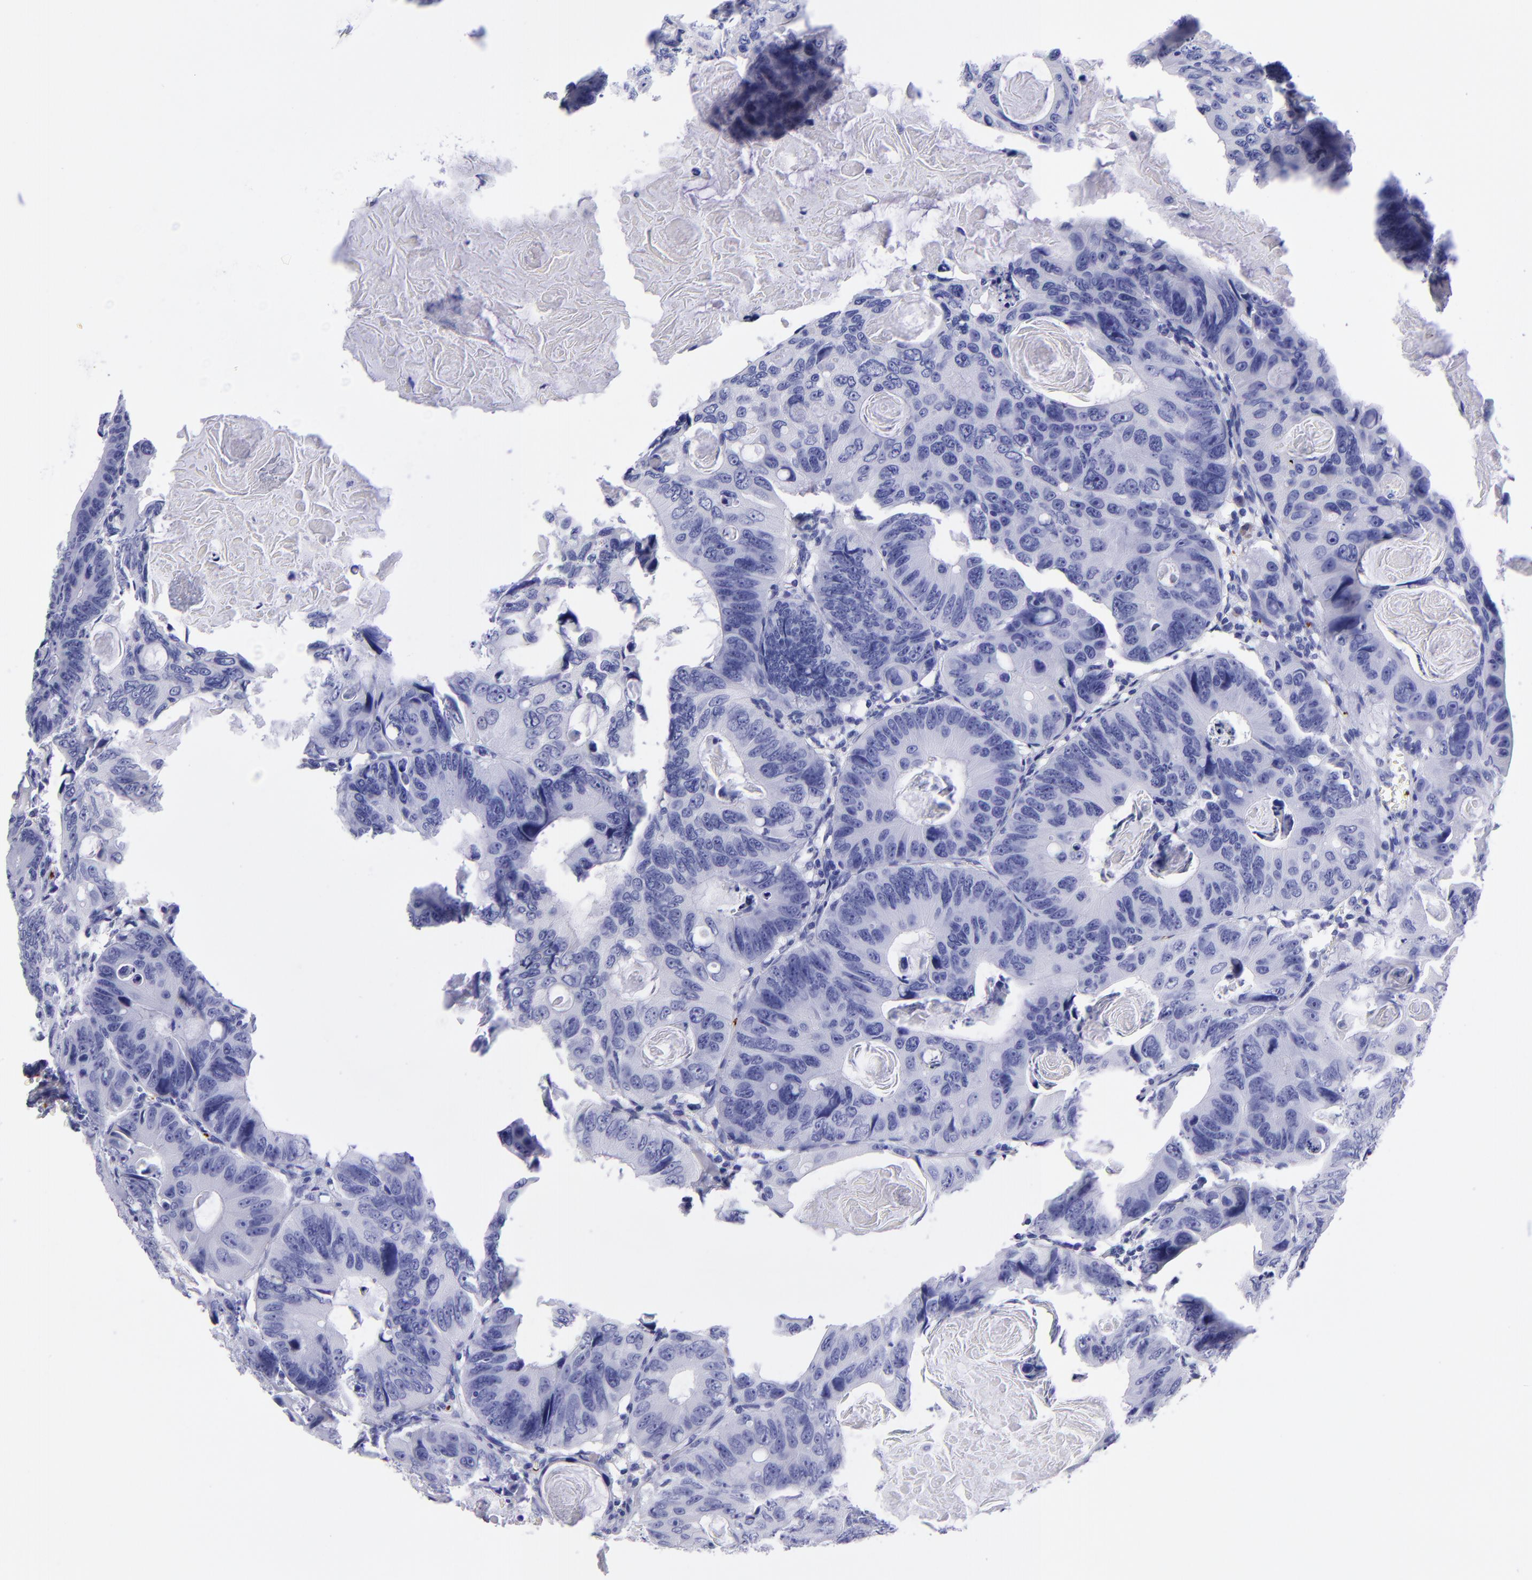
{"staining": {"intensity": "negative", "quantity": "none", "location": "none"}, "tissue": "colorectal cancer", "cell_type": "Tumor cells", "image_type": "cancer", "snomed": [{"axis": "morphology", "description": "Adenocarcinoma, NOS"}, {"axis": "topography", "description": "Colon"}], "caption": "DAB (3,3'-diaminobenzidine) immunohistochemical staining of colorectal cancer (adenocarcinoma) demonstrates no significant staining in tumor cells.", "gene": "EFCAB13", "patient": {"sex": "female", "age": 55}}